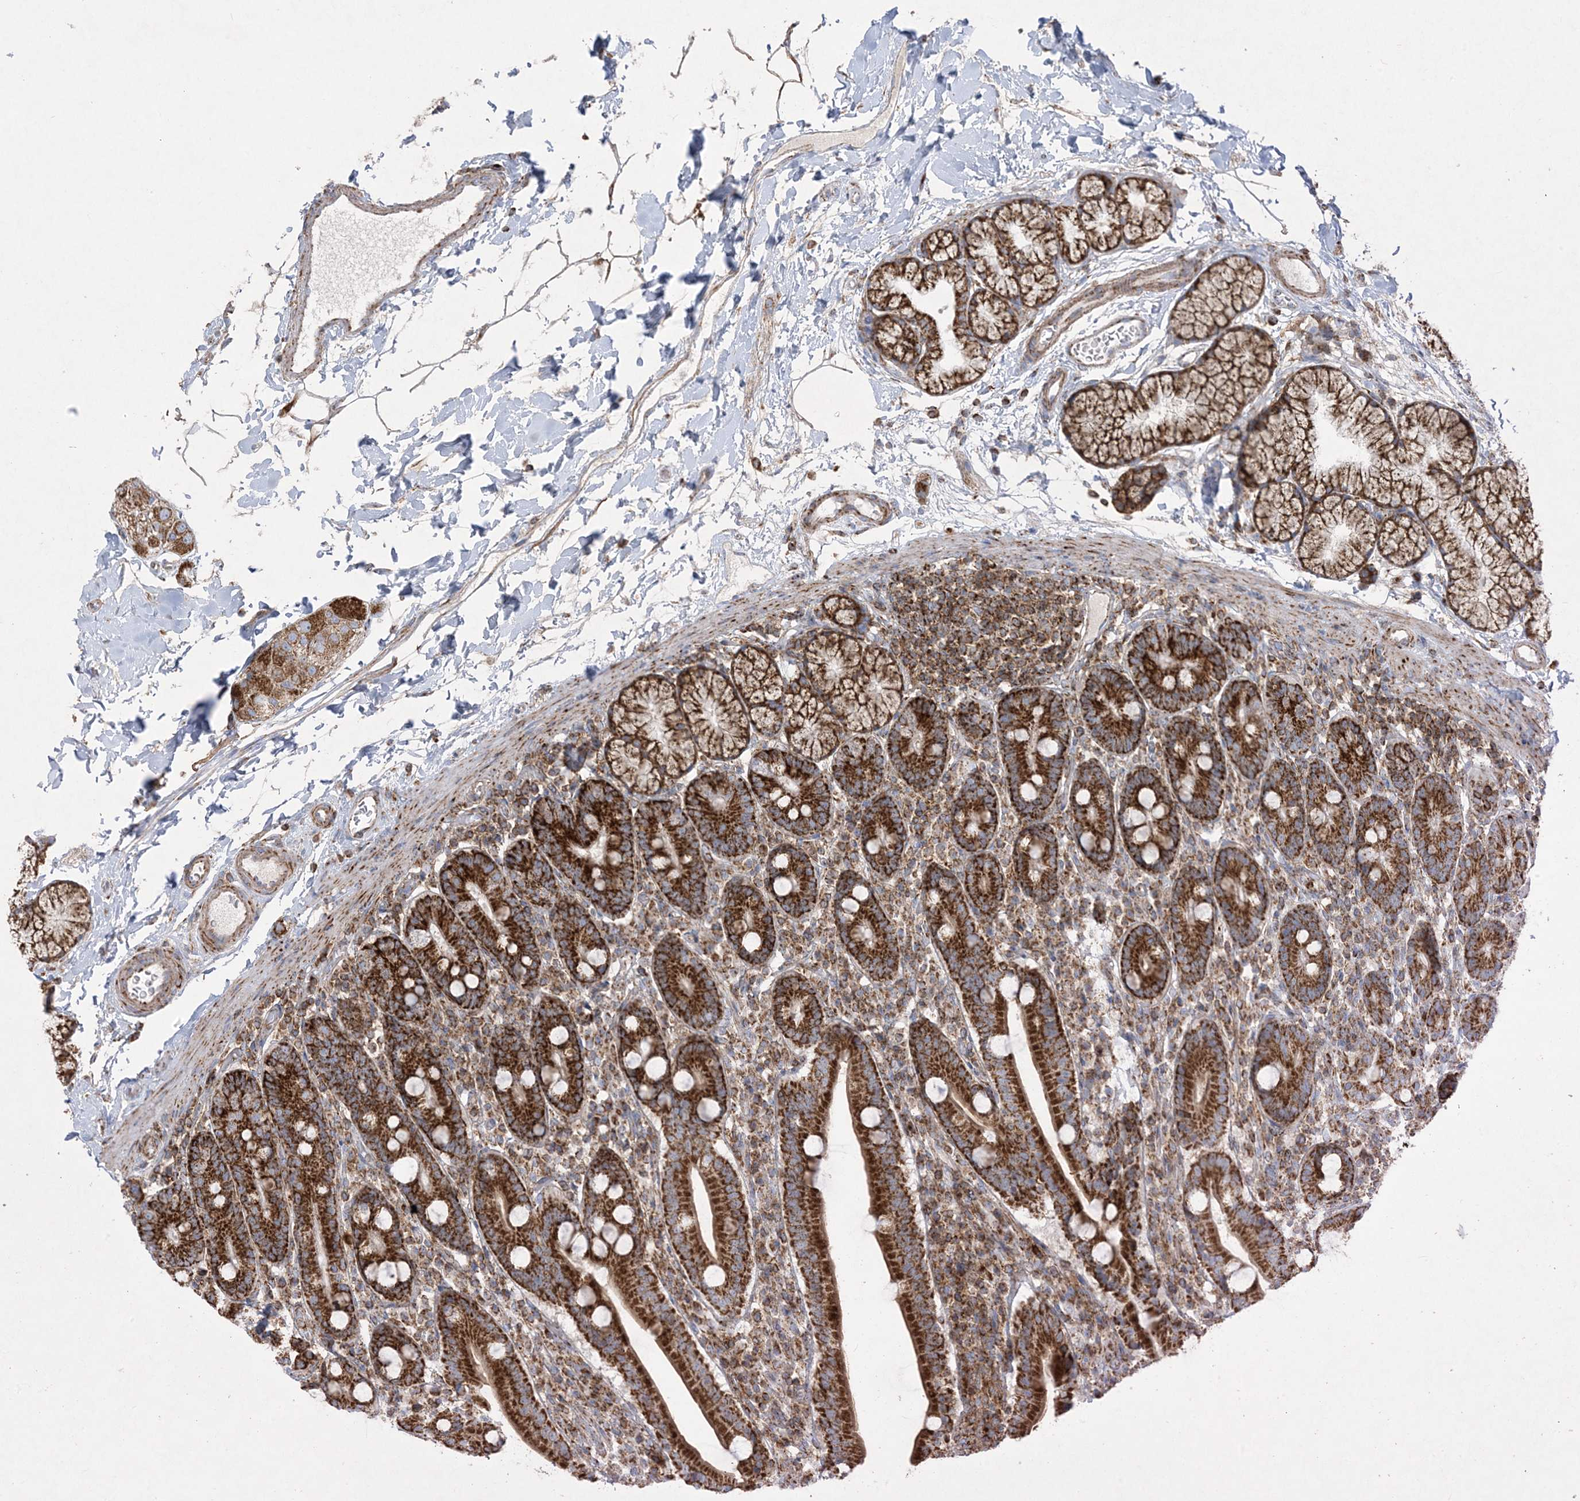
{"staining": {"intensity": "strong", "quantity": ">75%", "location": "cytoplasmic/membranous"}, "tissue": "duodenum", "cell_type": "Glandular cells", "image_type": "normal", "snomed": [{"axis": "morphology", "description": "Normal tissue, NOS"}, {"axis": "topography", "description": "Duodenum"}], "caption": "High-power microscopy captured an IHC photomicrograph of unremarkable duodenum, revealing strong cytoplasmic/membranous staining in about >75% of glandular cells.", "gene": "BEND4", "patient": {"sex": "male", "age": 35}}